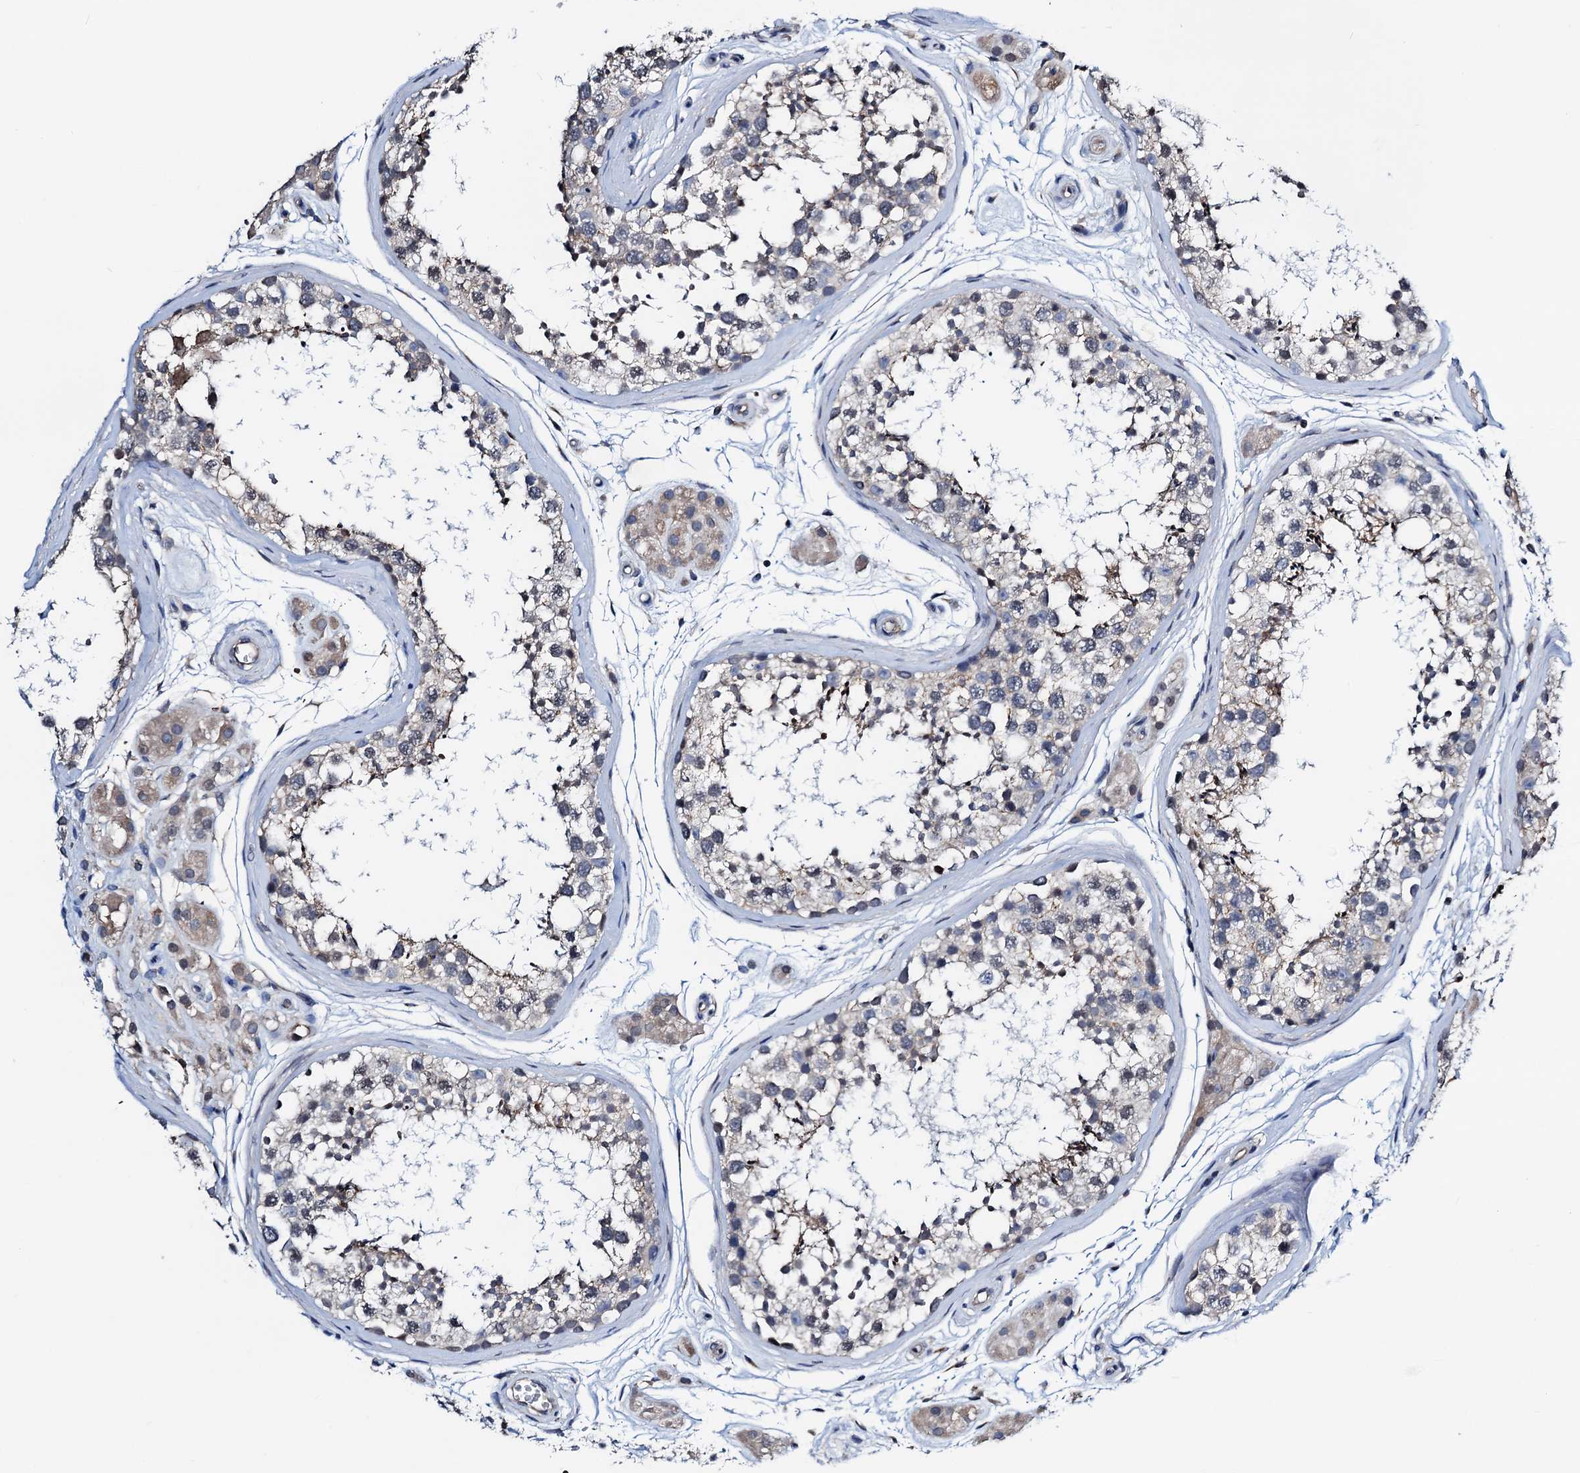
{"staining": {"intensity": "weak", "quantity": "25%-75%", "location": "cytoplasmic/membranous"}, "tissue": "testis", "cell_type": "Cells in seminiferous ducts", "image_type": "normal", "snomed": [{"axis": "morphology", "description": "Normal tissue, NOS"}, {"axis": "topography", "description": "Testis"}], "caption": "This histopathology image demonstrates normal testis stained with IHC to label a protein in brown. The cytoplasmic/membranous of cells in seminiferous ducts show weak positivity for the protein. Nuclei are counter-stained blue.", "gene": "GCOM1", "patient": {"sex": "male", "age": 56}}